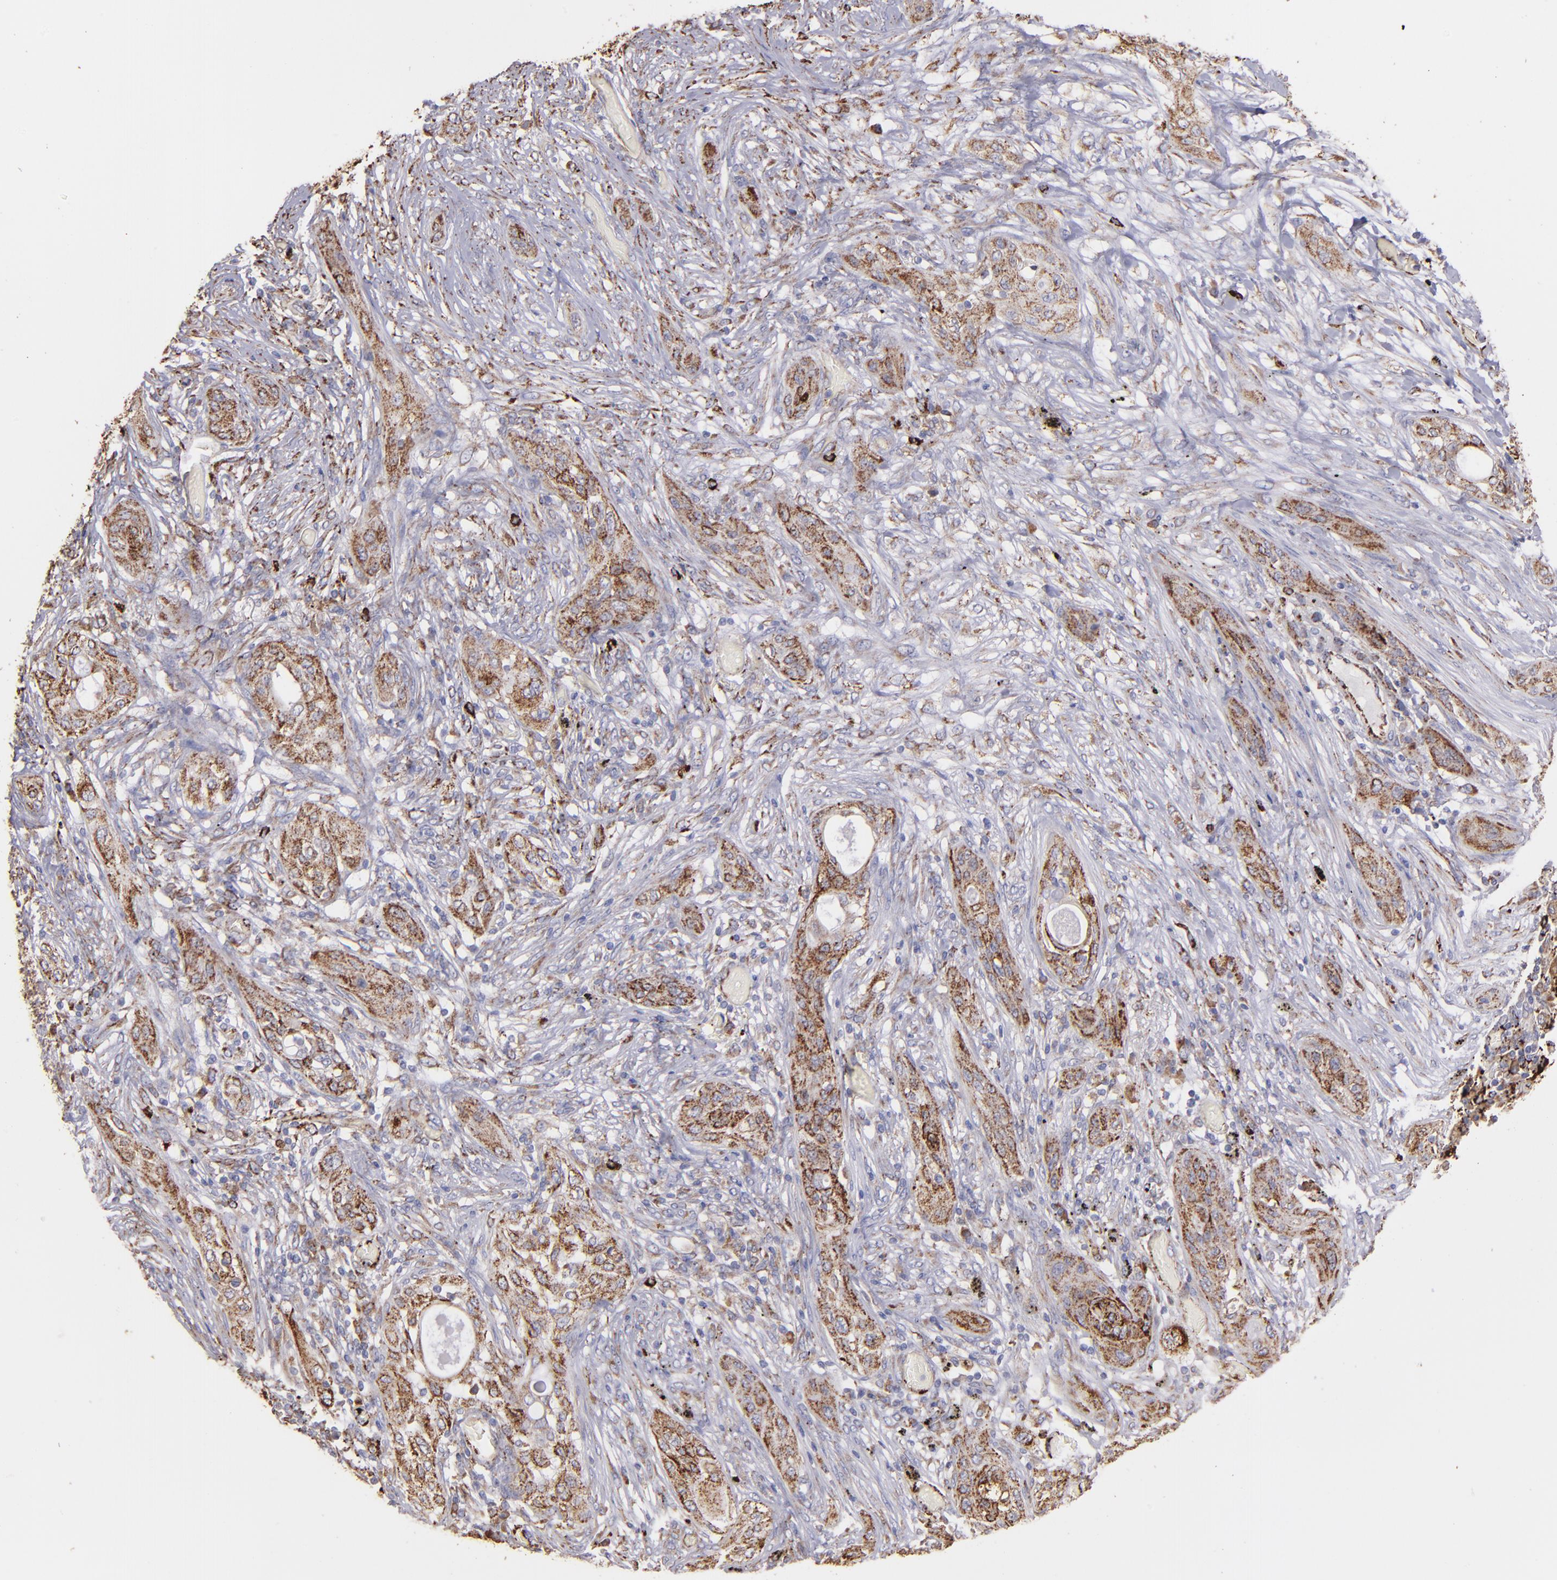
{"staining": {"intensity": "moderate", "quantity": ">75%", "location": "cytoplasmic/membranous"}, "tissue": "lung cancer", "cell_type": "Tumor cells", "image_type": "cancer", "snomed": [{"axis": "morphology", "description": "Squamous cell carcinoma, NOS"}, {"axis": "topography", "description": "Lung"}], "caption": "Protein positivity by immunohistochemistry demonstrates moderate cytoplasmic/membranous expression in approximately >75% of tumor cells in lung cancer. The staining was performed using DAB (3,3'-diaminobenzidine) to visualize the protein expression in brown, while the nuclei were stained in blue with hematoxylin (Magnification: 20x).", "gene": "MAOB", "patient": {"sex": "female", "age": 47}}